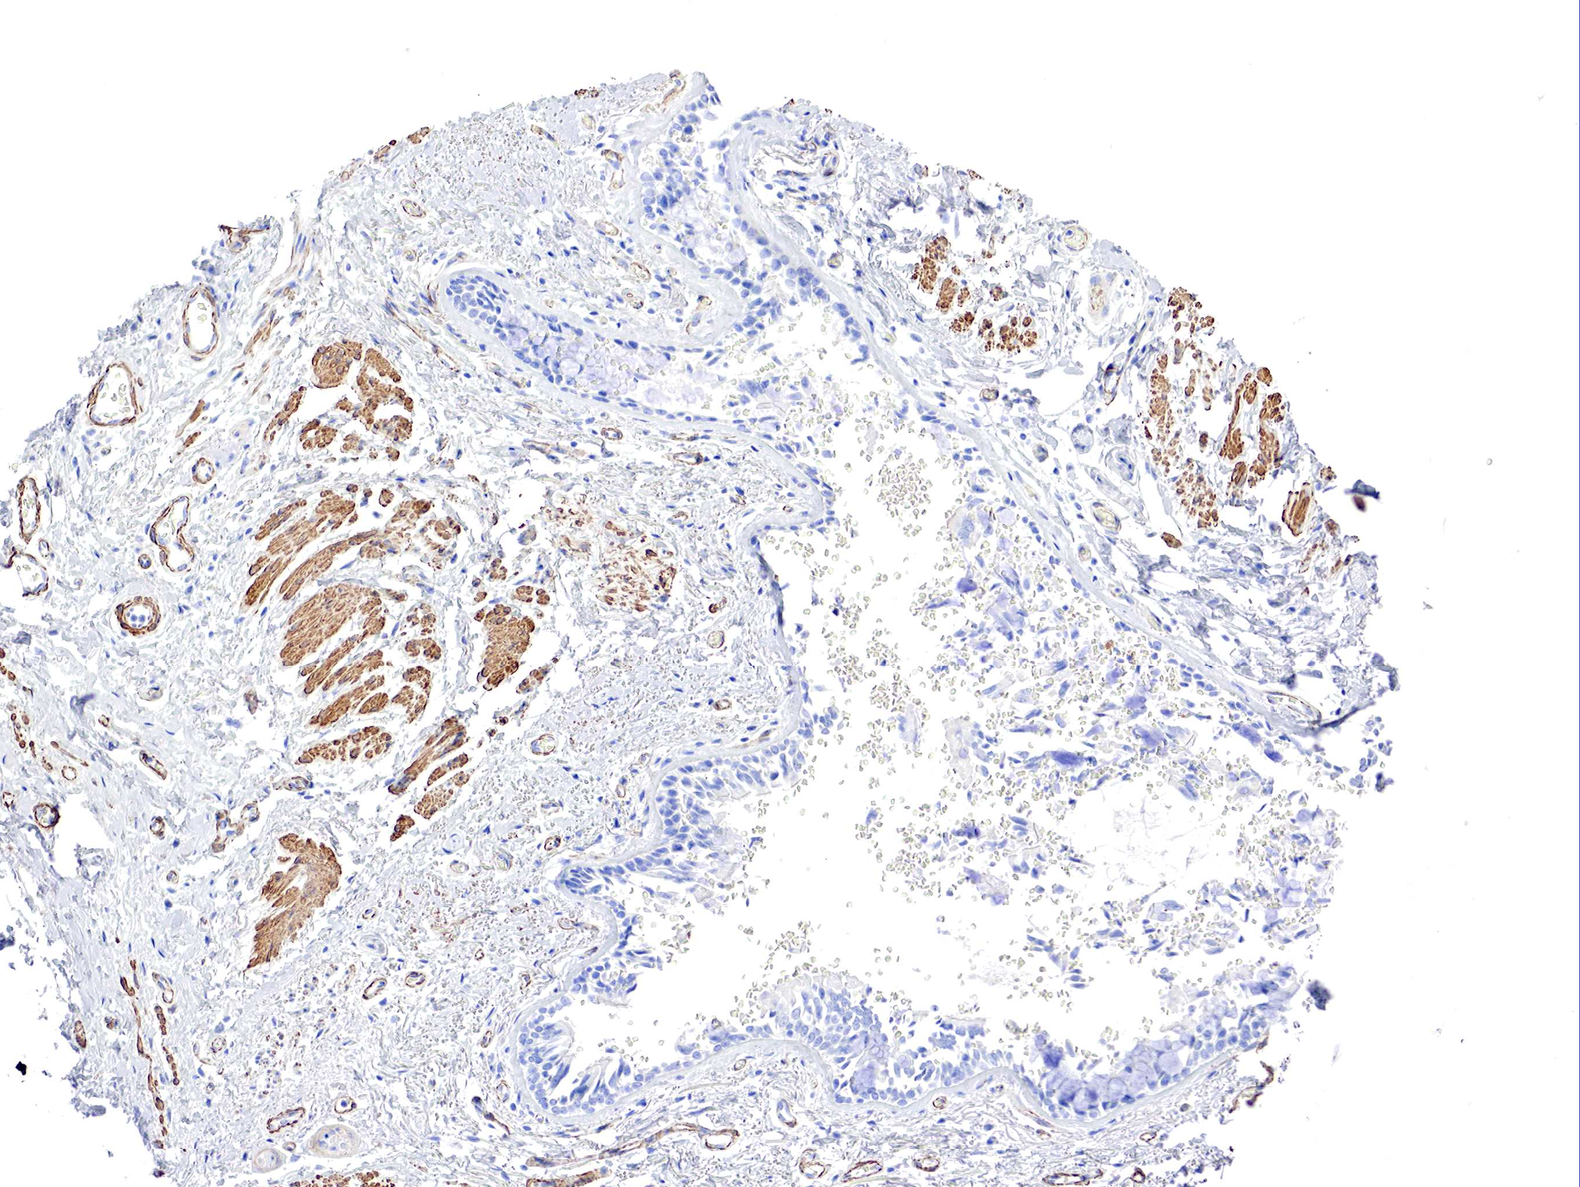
{"staining": {"intensity": "negative", "quantity": "none", "location": "none"}, "tissue": "adipose tissue", "cell_type": "Adipocytes", "image_type": "normal", "snomed": [{"axis": "morphology", "description": "Normal tissue, NOS"}, {"axis": "topography", "description": "Cartilage tissue"}, {"axis": "topography", "description": "Lung"}], "caption": "Immunohistochemistry (IHC) photomicrograph of benign adipose tissue: adipose tissue stained with DAB (3,3'-diaminobenzidine) reveals no significant protein staining in adipocytes.", "gene": "TPM1", "patient": {"sex": "male", "age": 65}}